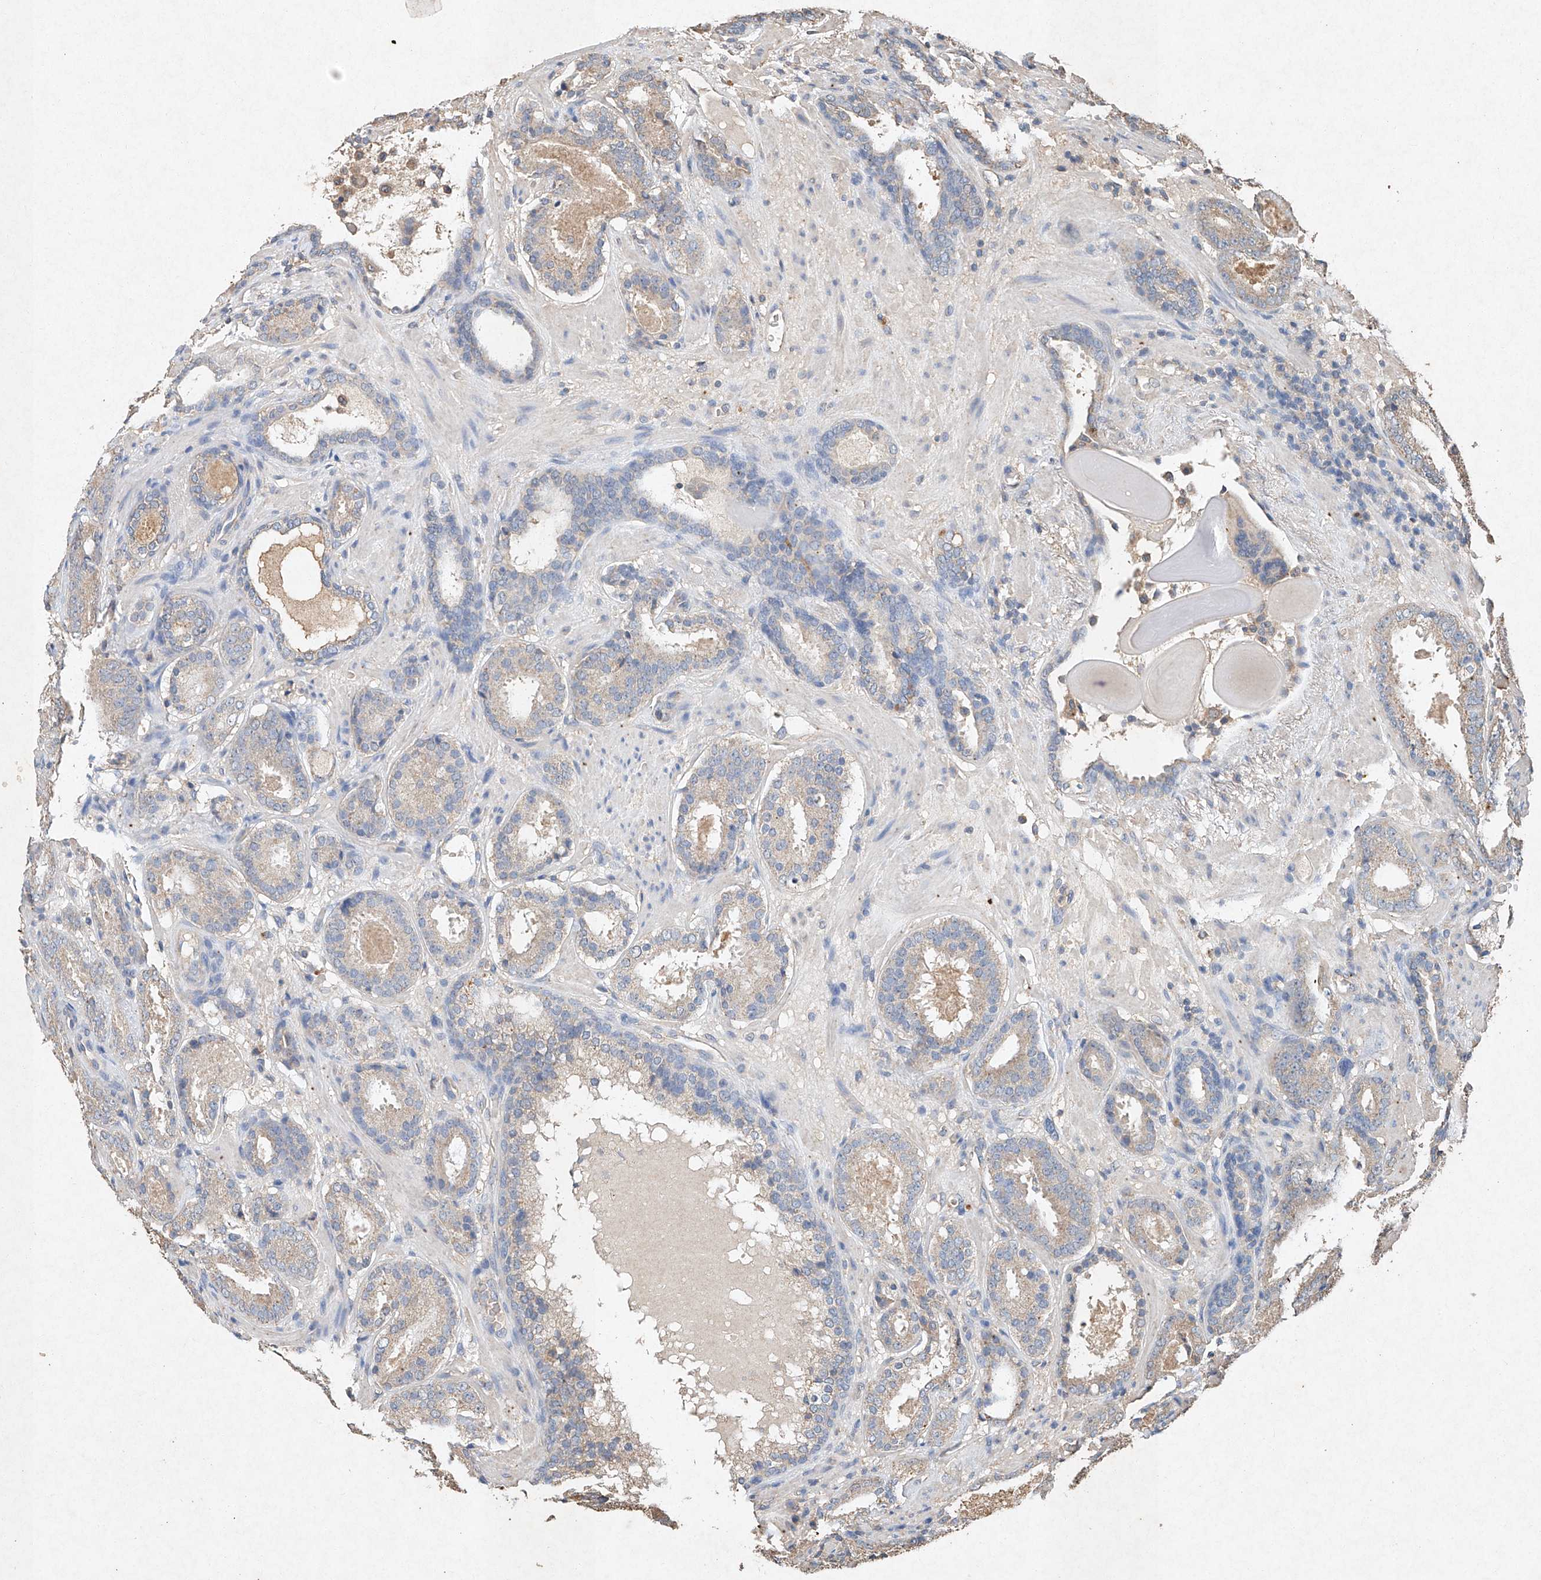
{"staining": {"intensity": "weak", "quantity": "25%-75%", "location": "cytoplasmic/membranous"}, "tissue": "prostate cancer", "cell_type": "Tumor cells", "image_type": "cancer", "snomed": [{"axis": "morphology", "description": "Adenocarcinoma, Low grade"}, {"axis": "topography", "description": "Prostate"}], "caption": "Human prostate cancer stained for a protein (brown) demonstrates weak cytoplasmic/membranous positive positivity in about 25%-75% of tumor cells.", "gene": "STK3", "patient": {"sex": "male", "age": 69}}